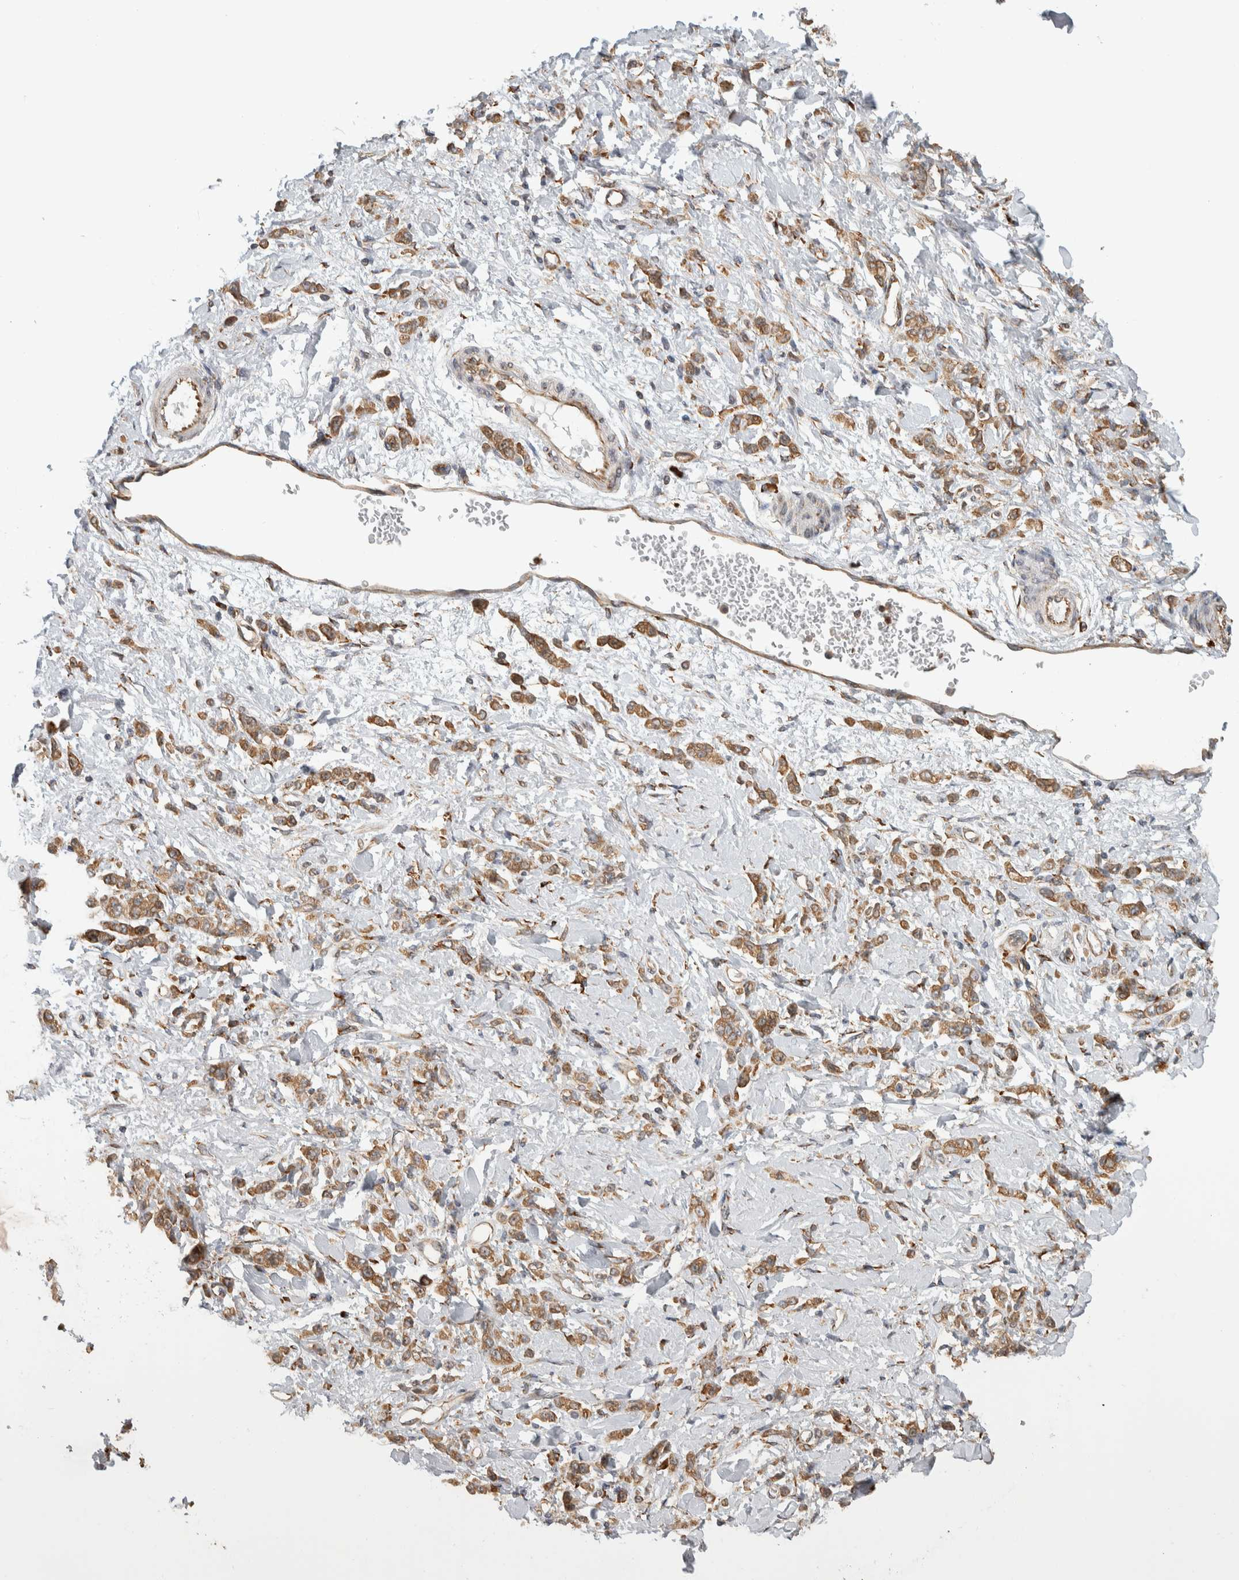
{"staining": {"intensity": "moderate", "quantity": ">75%", "location": "cytoplasmic/membranous"}, "tissue": "stomach cancer", "cell_type": "Tumor cells", "image_type": "cancer", "snomed": [{"axis": "morphology", "description": "Normal tissue, NOS"}, {"axis": "morphology", "description": "Adenocarcinoma, NOS"}, {"axis": "topography", "description": "Stomach"}], "caption": "Protein analysis of stomach adenocarcinoma tissue reveals moderate cytoplasmic/membranous expression in approximately >75% of tumor cells.", "gene": "EIF3H", "patient": {"sex": "male", "age": 82}}